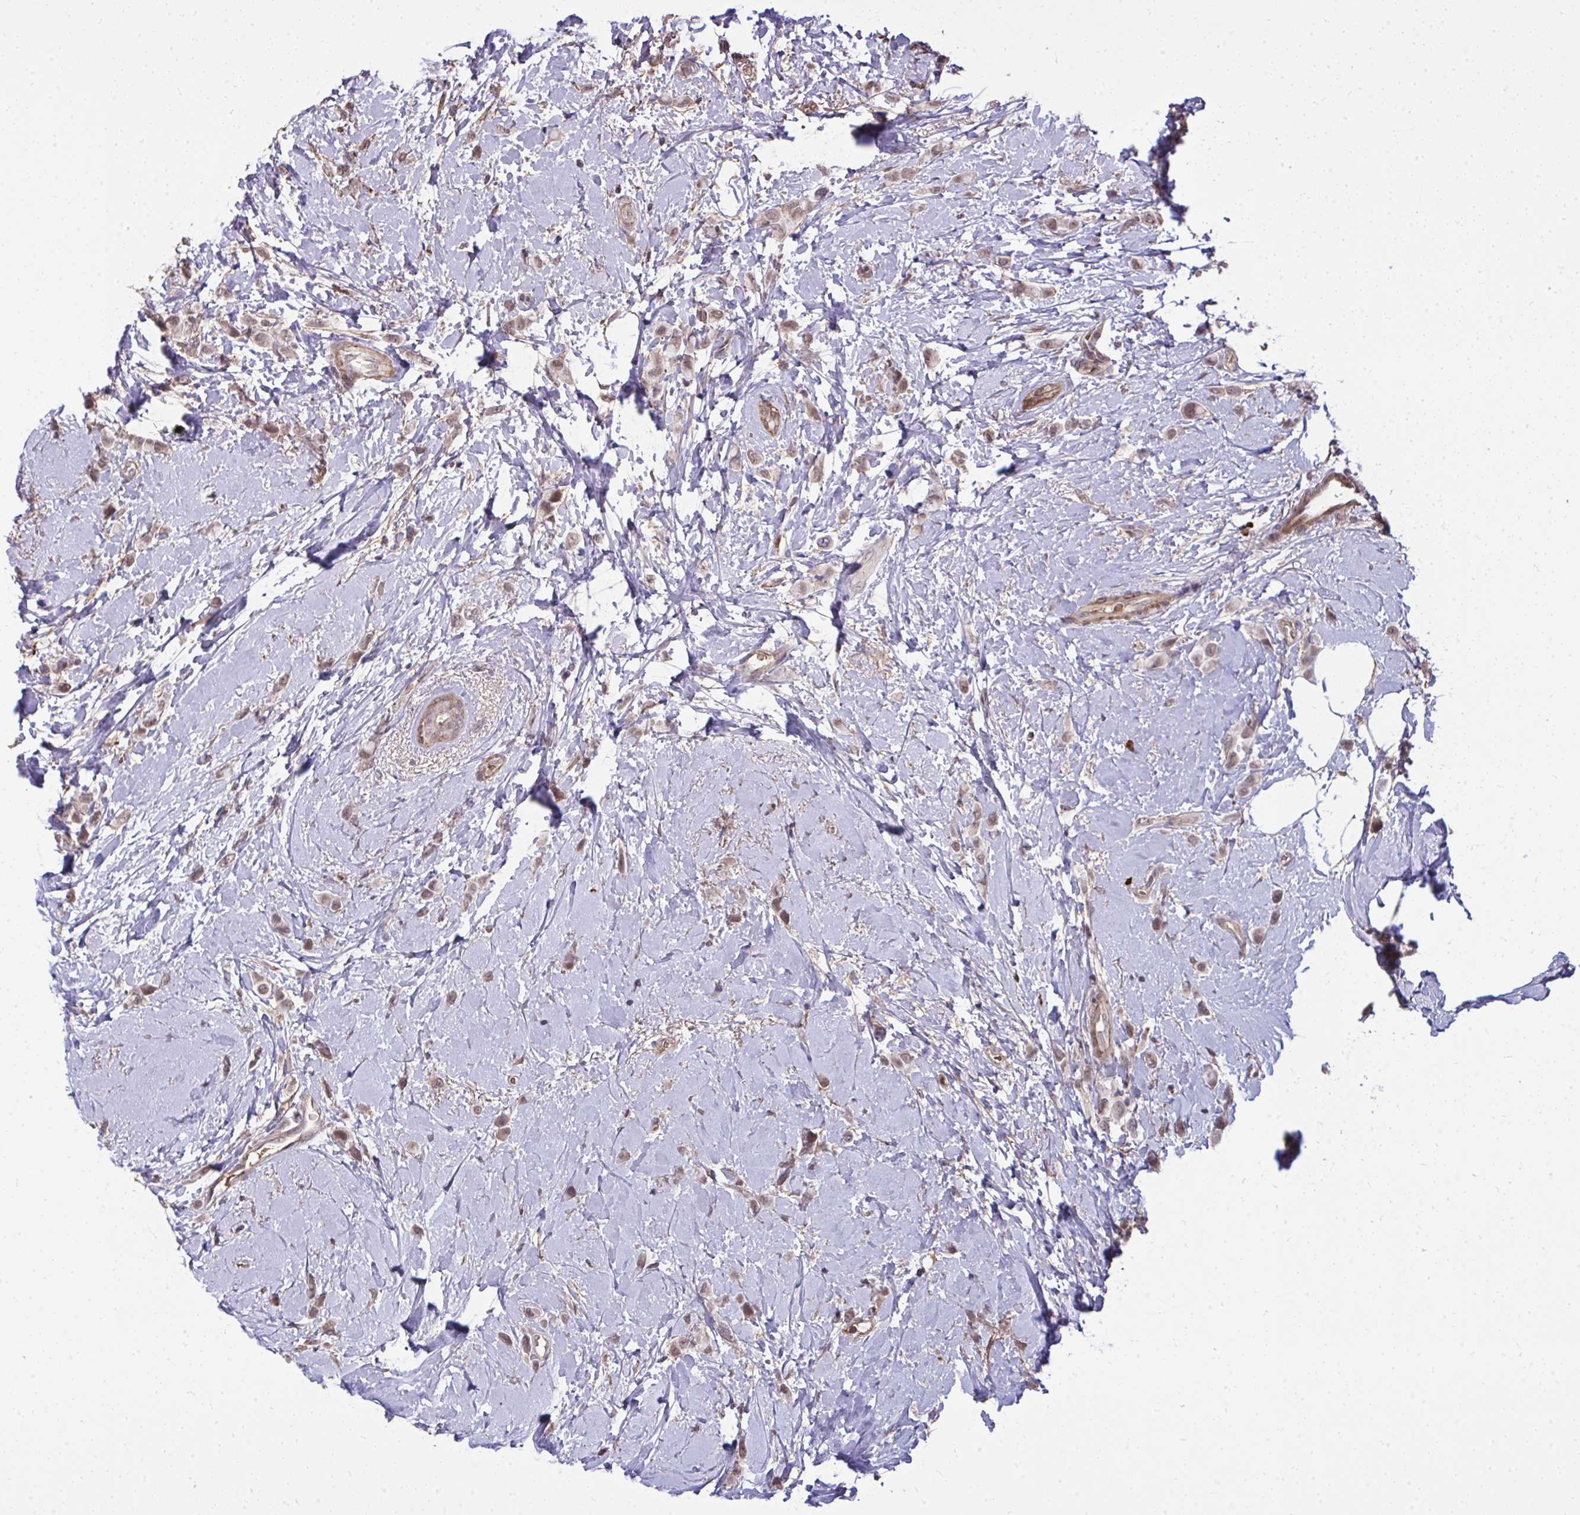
{"staining": {"intensity": "moderate", "quantity": ">75%", "location": "nuclear"}, "tissue": "breast cancer", "cell_type": "Tumor cells", "image_type": "cancer", "snomed": [{"axis": "morphology", "description": "Lobular carcinoma"}, {"axis": "topography", "description": "Breast"}], "caption": "Breast lobular carcinoma was stained to show a protein in brown. There is medium levels of moderate nuclear positivity in about >75% of tumor cells.", "gene": "ZSCAN9", "patient": {"sex": "female", "age": 66}}